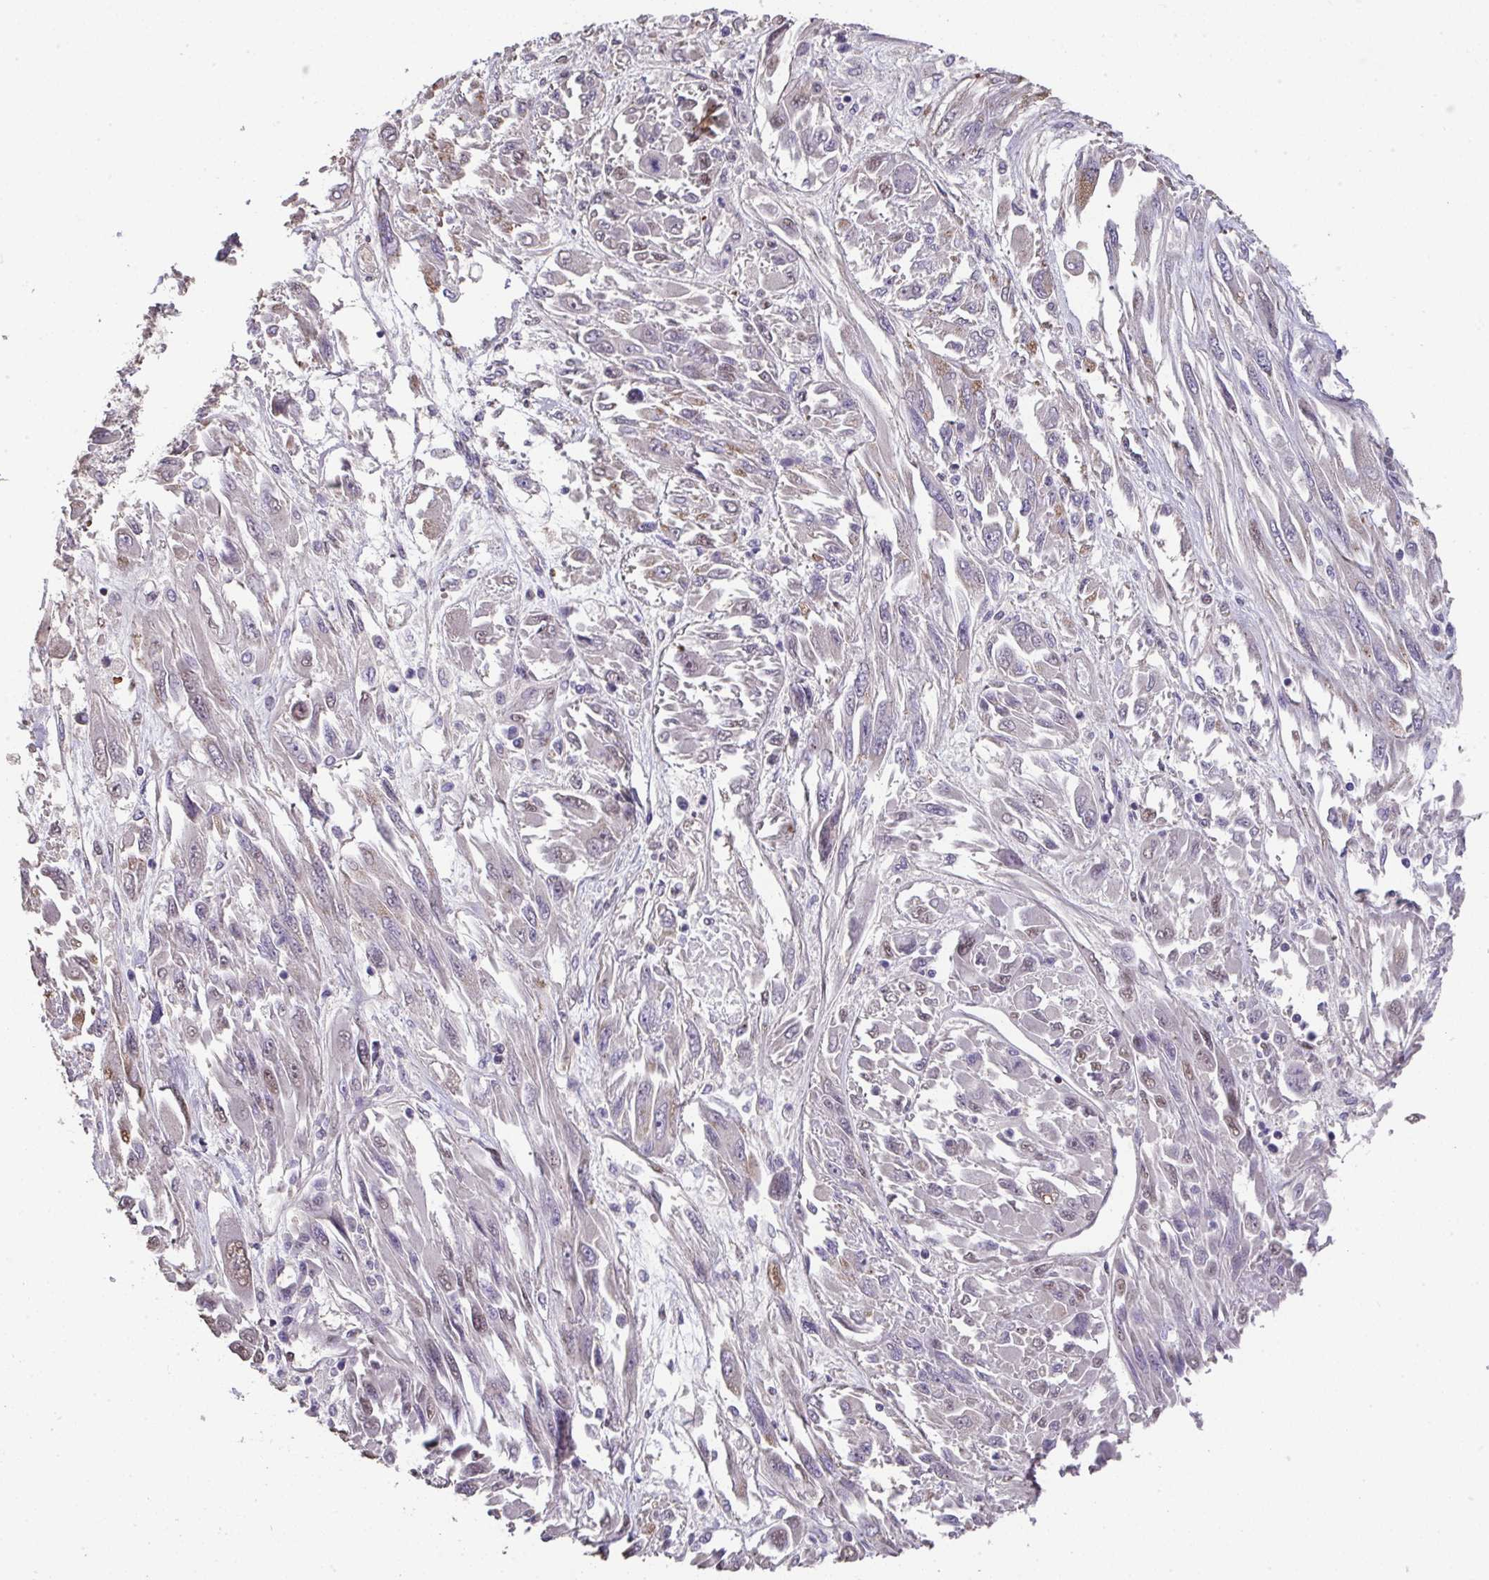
{"staining": {"intensity": "weak", "quantity": "<25%", "location": "cytoplasmic/membranous,nuclear"}, "tissue": "melanoma", "cell_type": "Tumor cells", "image_type": "cancer", "snomed": [{"axis": "morphology", "description": "Malignant melanoma, NOS"}, {"axis": "topography", "description": "Skin"}], "caption": "The immunohistochemistry (IHC) image has no significant expression in tumor cells of melanoma tissue. Nuclei are stained in blue.", "gene": "RUNDC3B", "patient": {"sex": "female", "age": 91}}